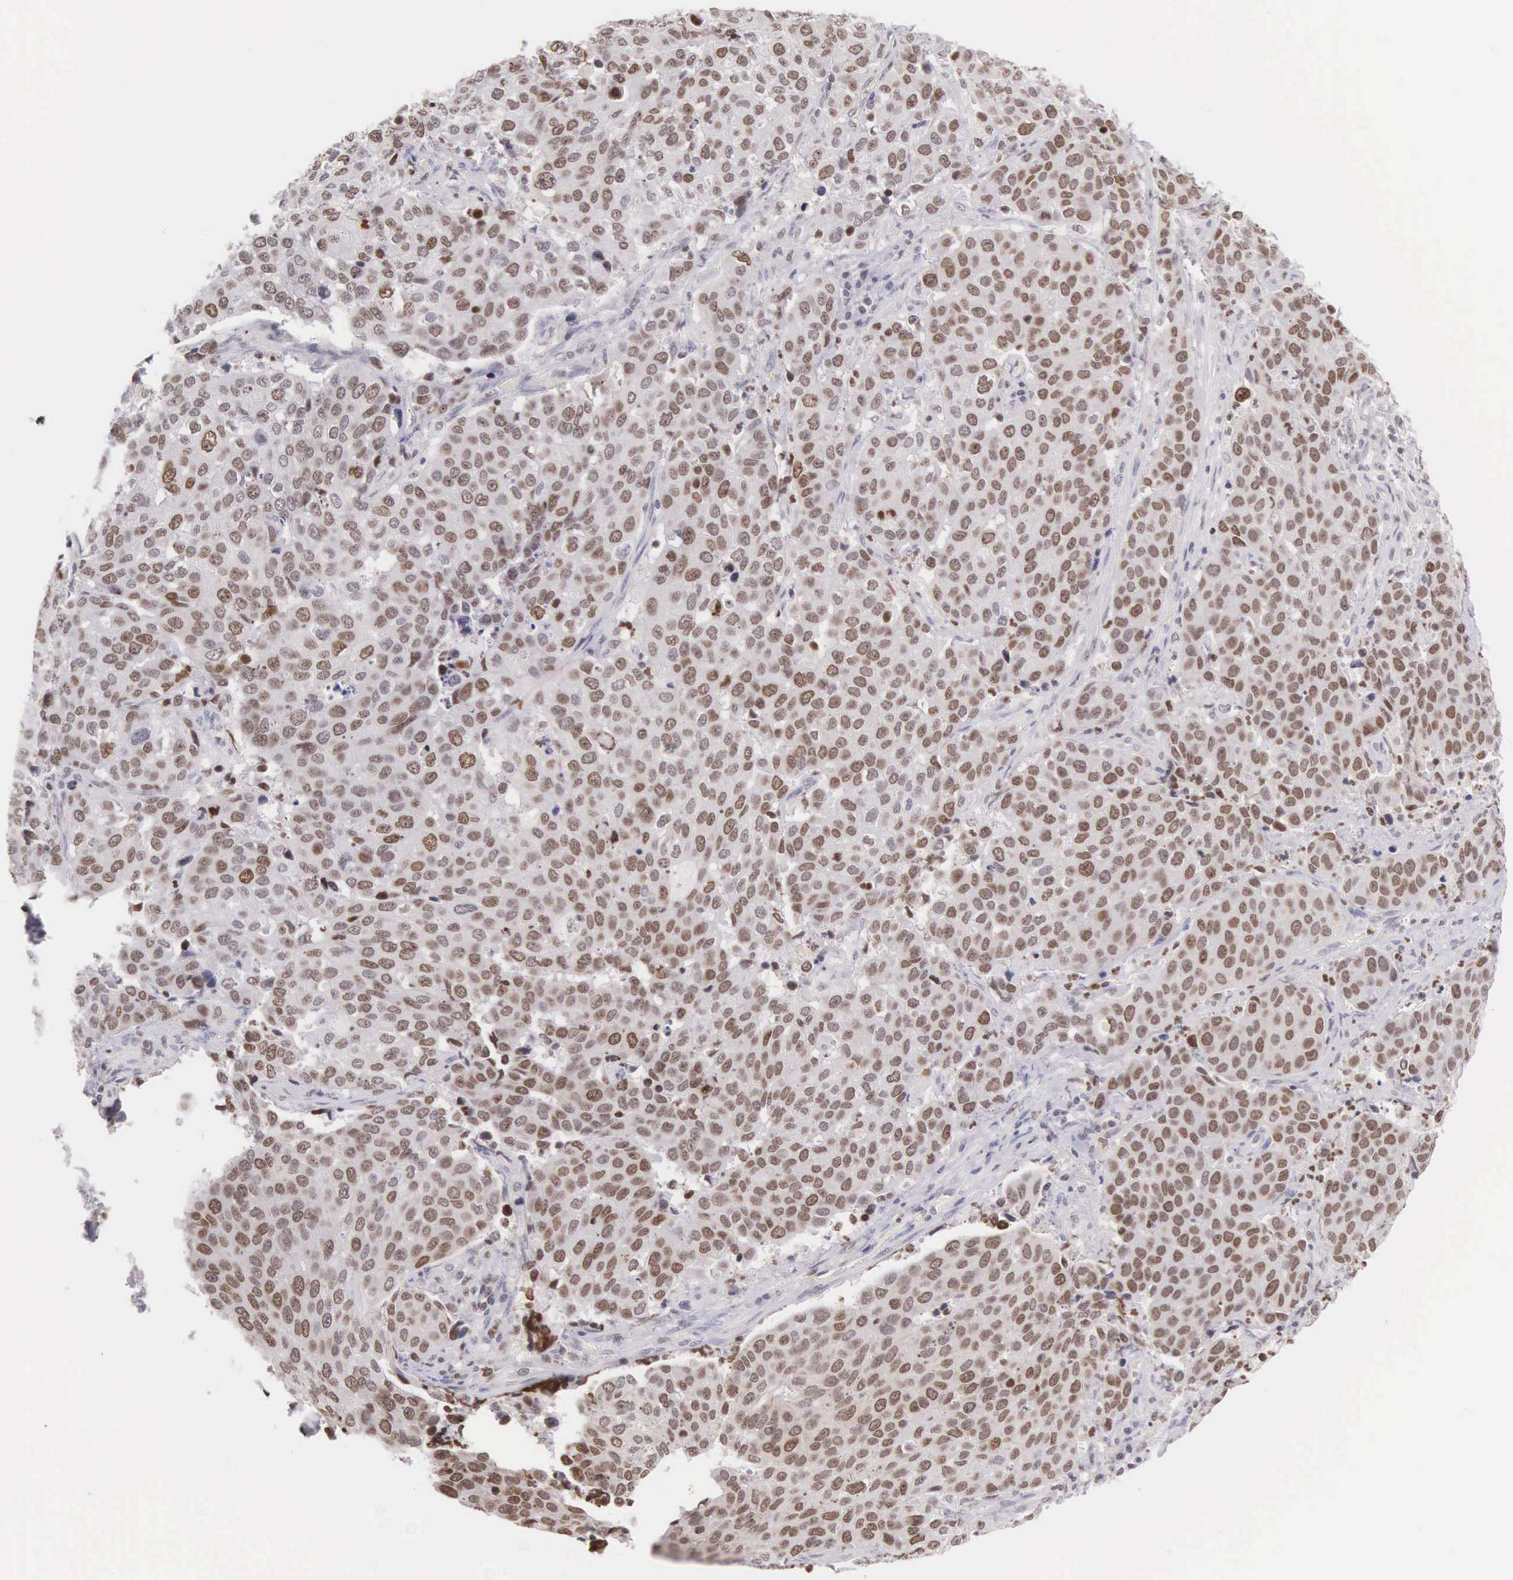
{"staining": {"intensity": "strong", "quantity": ">75%", "location": "nuclear"}, "tissue": "cervical cancer", "cell_type": "Tumor cells", "image_type": "cancer", "snomed": [{"axis": "morphology", "description": "Squamous cell carcinoma, NOS"}, {"axis": "topography", "description": "Cervix"}], "caption": "Cervical cancer (squamous cell carcinoma) stained with DAB IHC shows high levels of strong nuclear expression in approximately >75% of tumor cells.", "gene": "VRK1", "patient": {"sex": "female", "age": 54}}